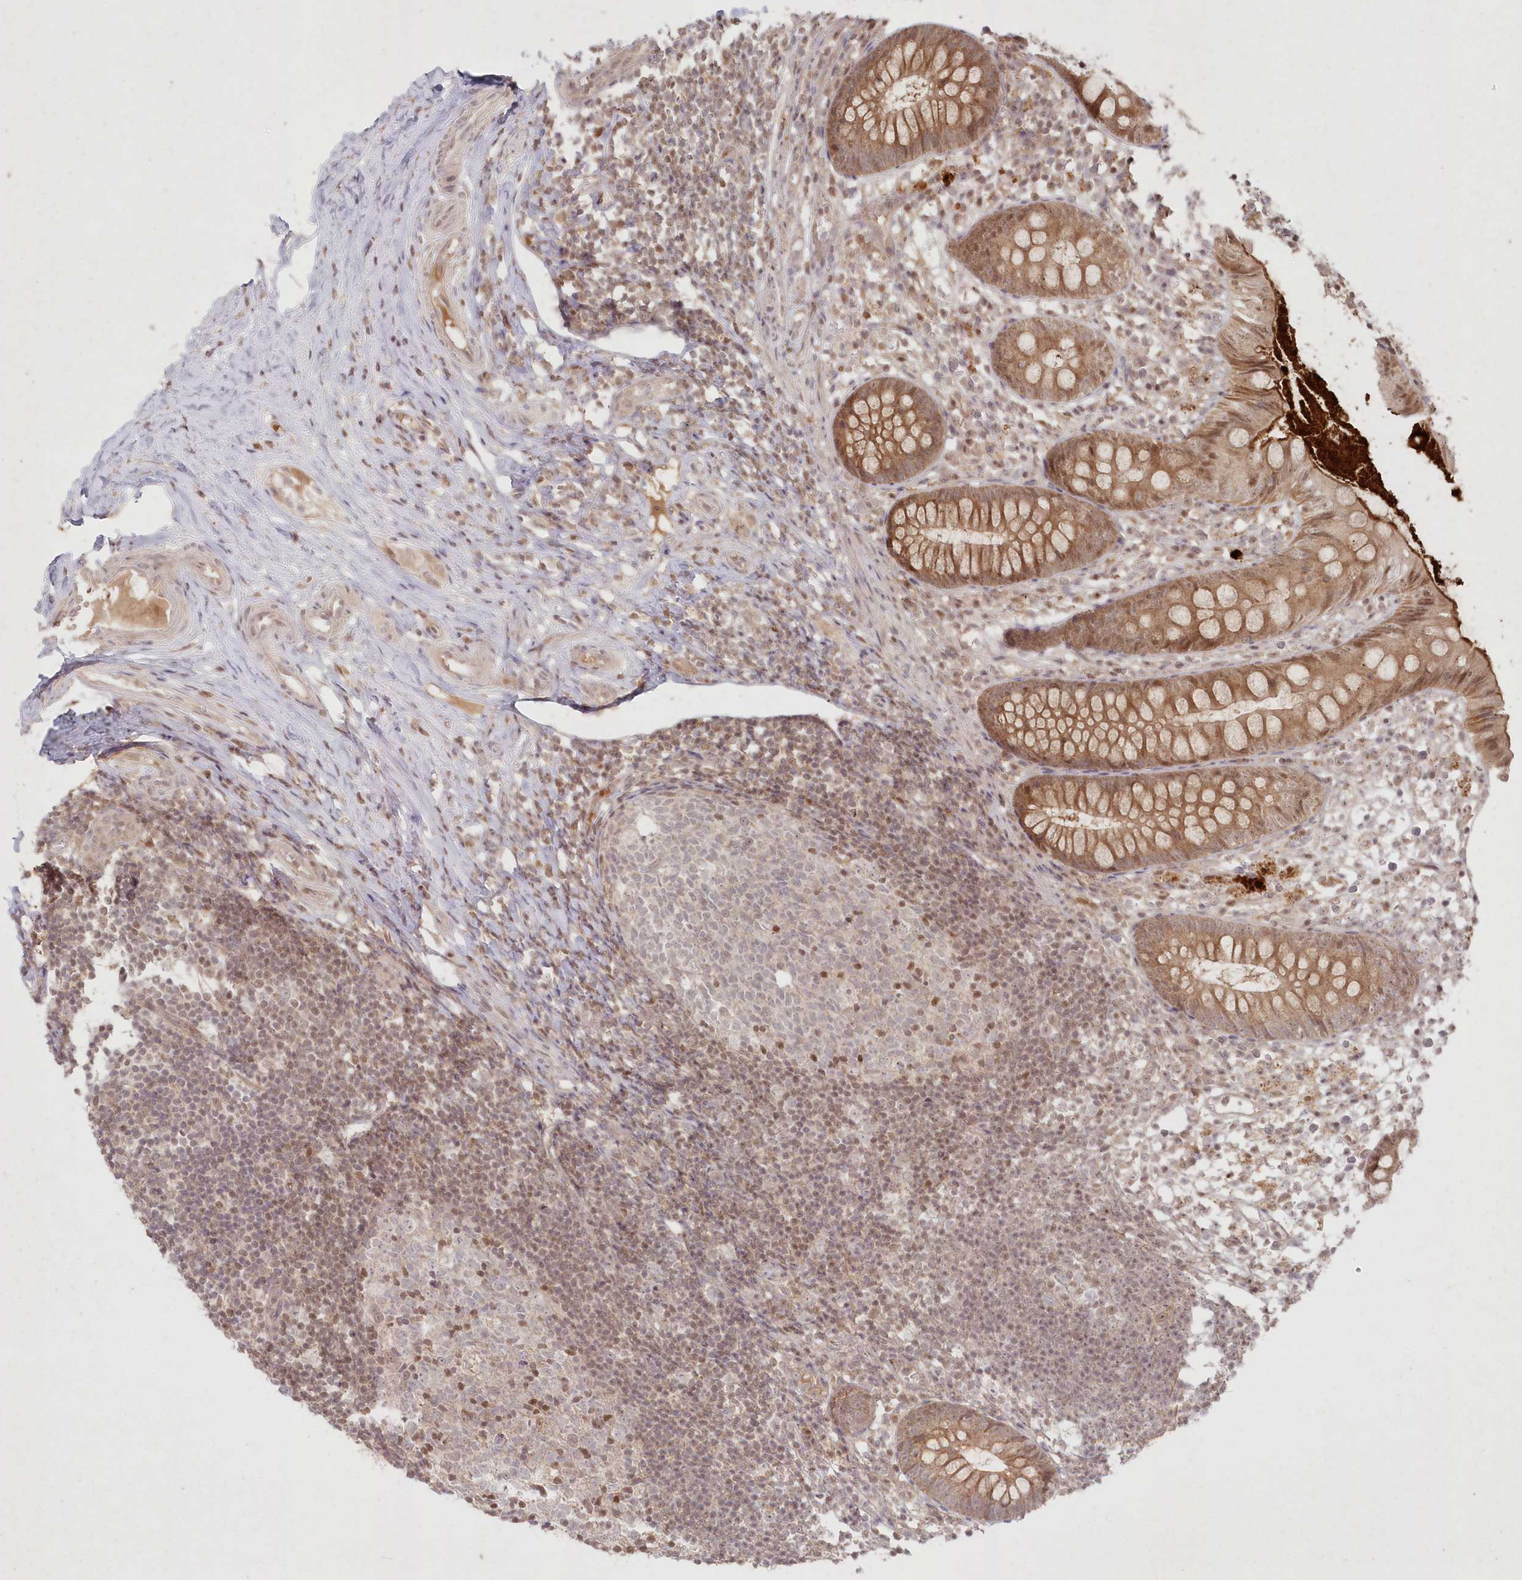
{"staining": {"intensity": "moderate", "quantity": ">75%", "location": "cytoplasmic/membranous,nuclear"}, "tissue": "appendix", "cell_type": "Glandular cells", "image_type": "normal", "snomed": [{"axis": "morphology", "description": "Normal tissue, NOS"}, {"axis": "topography", "description": "Appendix"}], "caption": "Immunohistochemistry (DAB) staining of normal appendix demonstrates moderate cytoplasmic/membranous,nuclear protein expression in about >75% of glandular cells.", "gene": "ASCC1", "patient": {"sex": "female", "age": 20}}